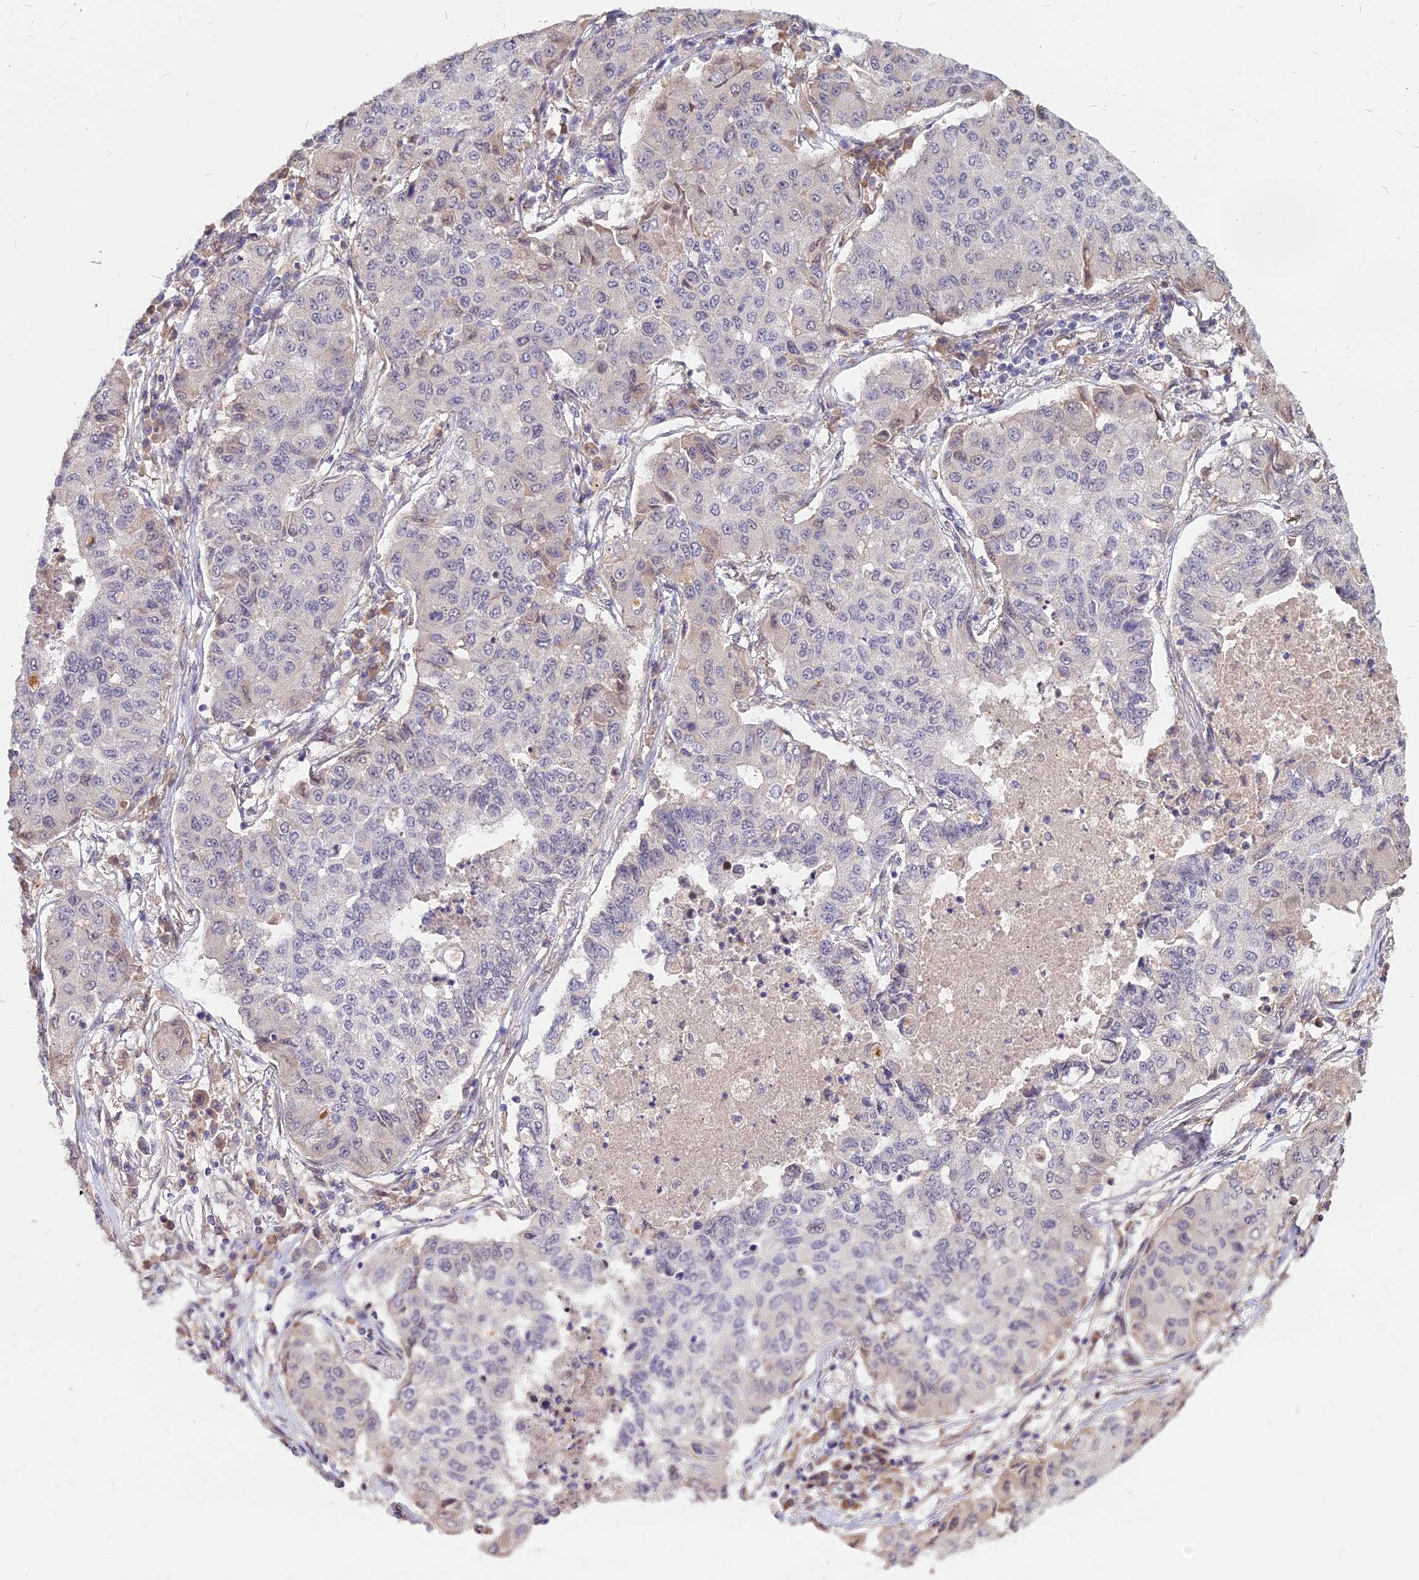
{"staining": {"intensity": "negative", "quantity": "none", "location": "none"}, "tissue": "lung cancer", "cell_type": "Tumor cells", "image_type": "cancer", "snomed": [{"axis": "morphology", "description": "Squamous cell carcinoma, NOS"}, {"axis": "topography", "description": "Lung"}], "caption": "Immunohistochemistry (IHC) histopathology image of lung cancer stained for a protein (brown), which exhibits no staining in tumor cells.", "gene": "C11orf68", "patient": {"sex": "male", "age": 74}}